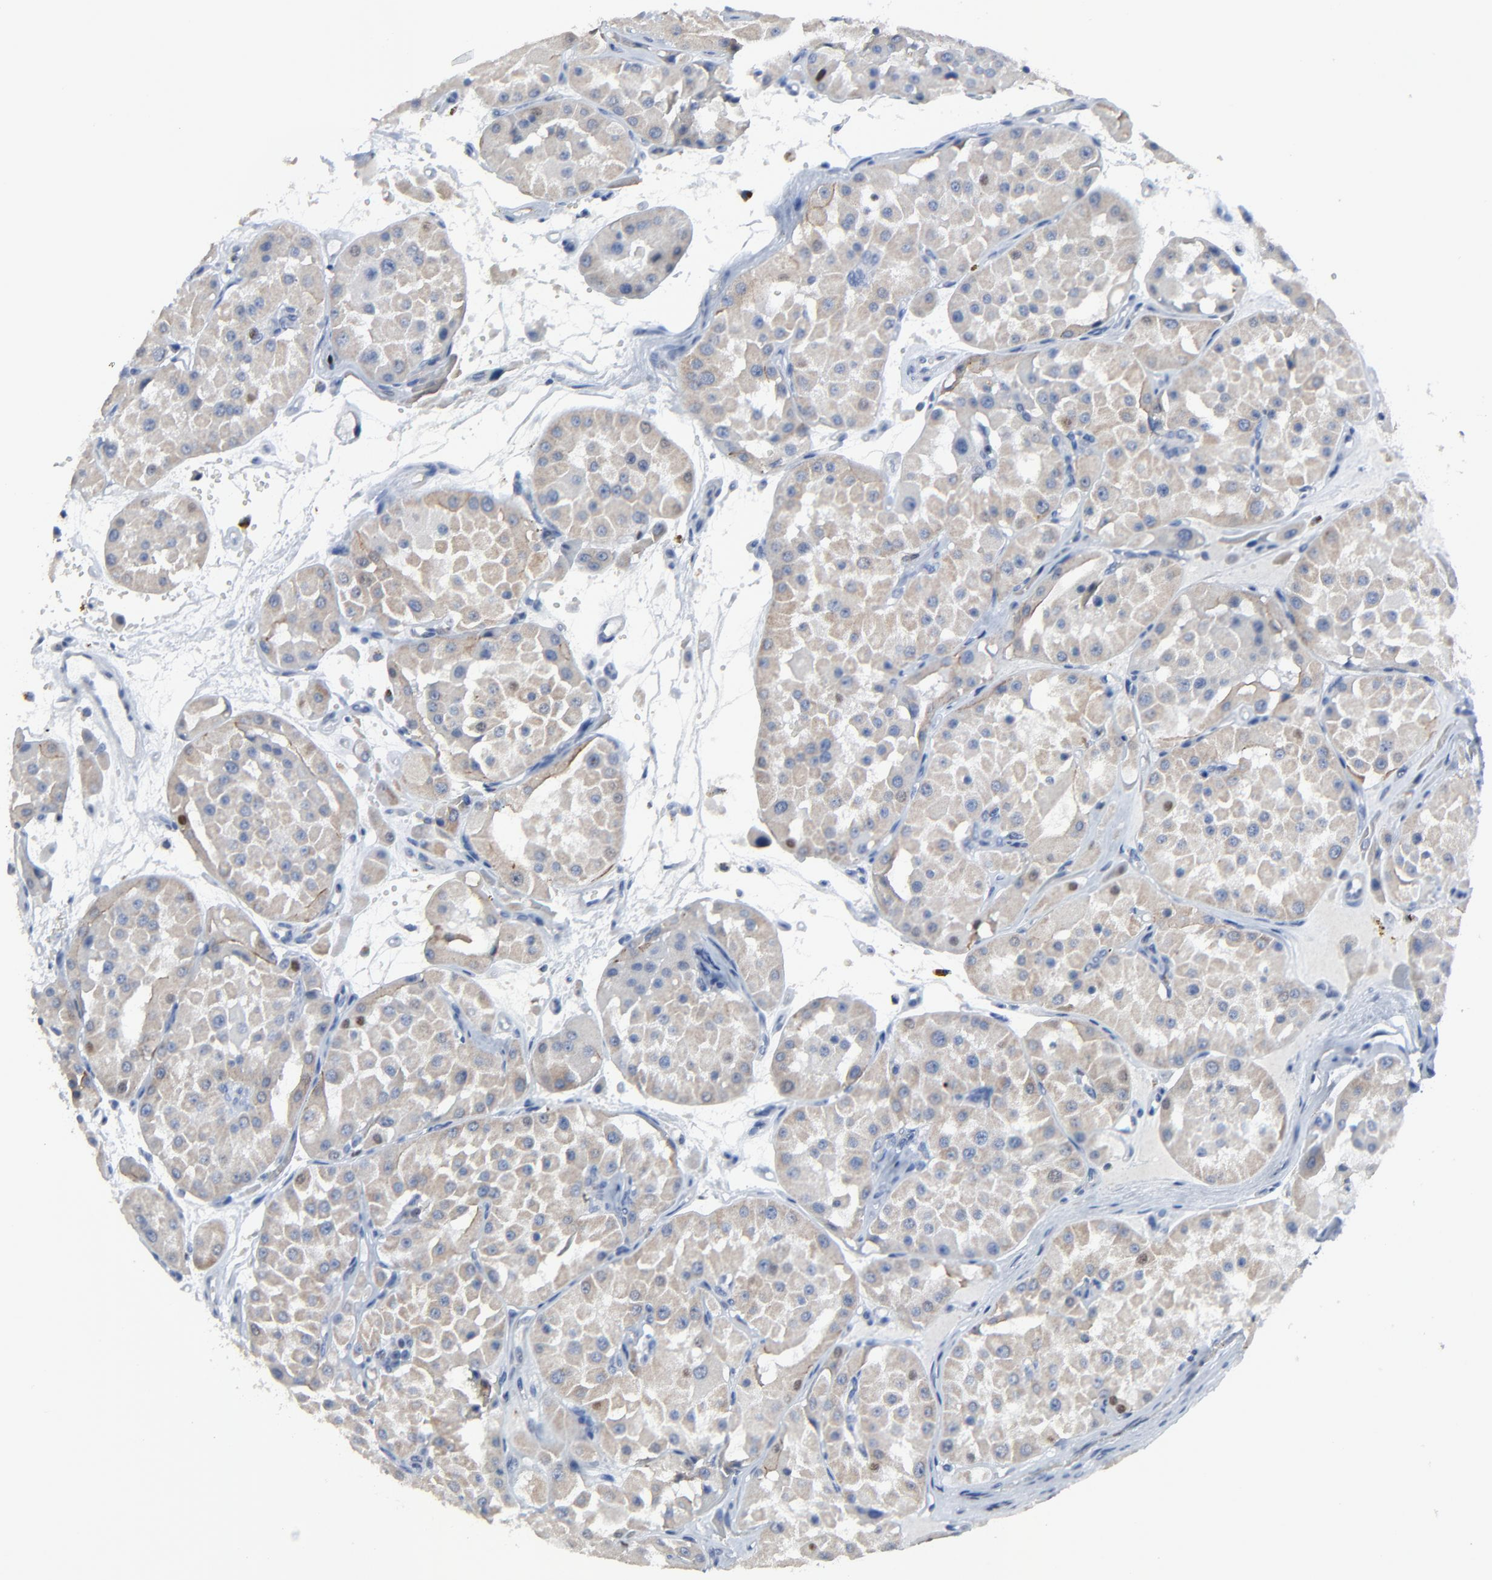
{"staining": {"intensity": "weak", "quantity": ">75%", "location": "cytoplasmic/membranous"}, "tissue": "renal cancer", "cell_type": "Tumor cells", "image_type": "cancer", "snomed": [{"axis": "morphology", "description": "Adenocarcinoma, uncertain malignant potential"}, {"axis": "topography", "description": "Kidney"}], "caption": "There is low levels of weak cytoplasmic/membranous expression in tumor cells of renal adenocarcinoma,  uncertain malignant potential, as demonstrated by immunohistochemical staining (brown color).", "gene": "BIRC3", "patient": {"sex": "male", "age": 63}}